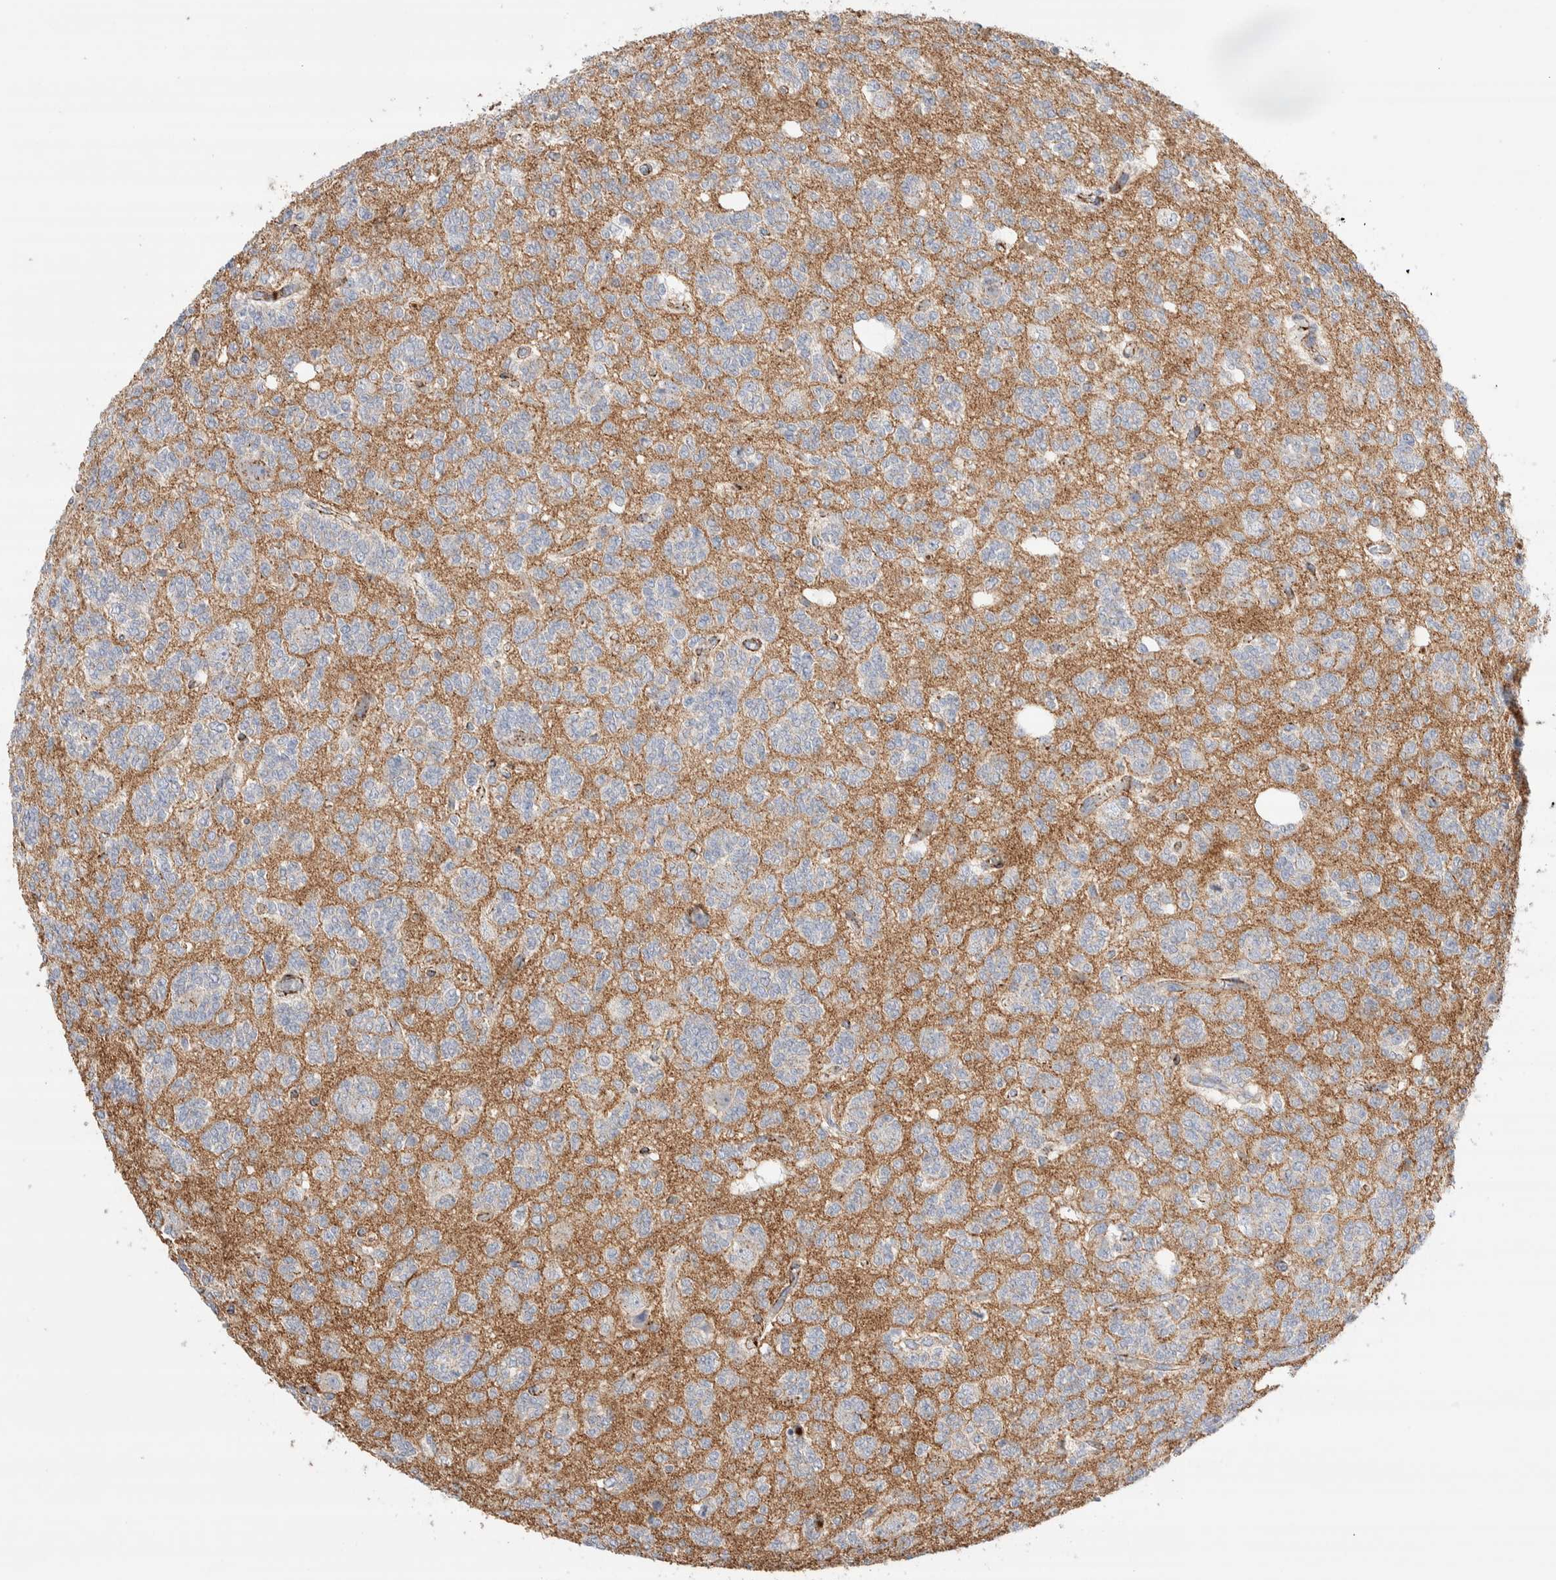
{"staining": {"intensity": "negative", "quantity": "none", "location": "none"}, "tissue": "glioma", "cell_type": "Tumor cells", "image_type": "cancer", "snomed": [{"axis": "morphology", "description": "Glioma, malignant, Low grade"}, {"axis": "topography", "description": "Brain"}], "caption": "An image of human glioma is negative for staining in tumor cells.", "gene": "SEPTIN4", "patient": {"sex": "male", "age": 38}}